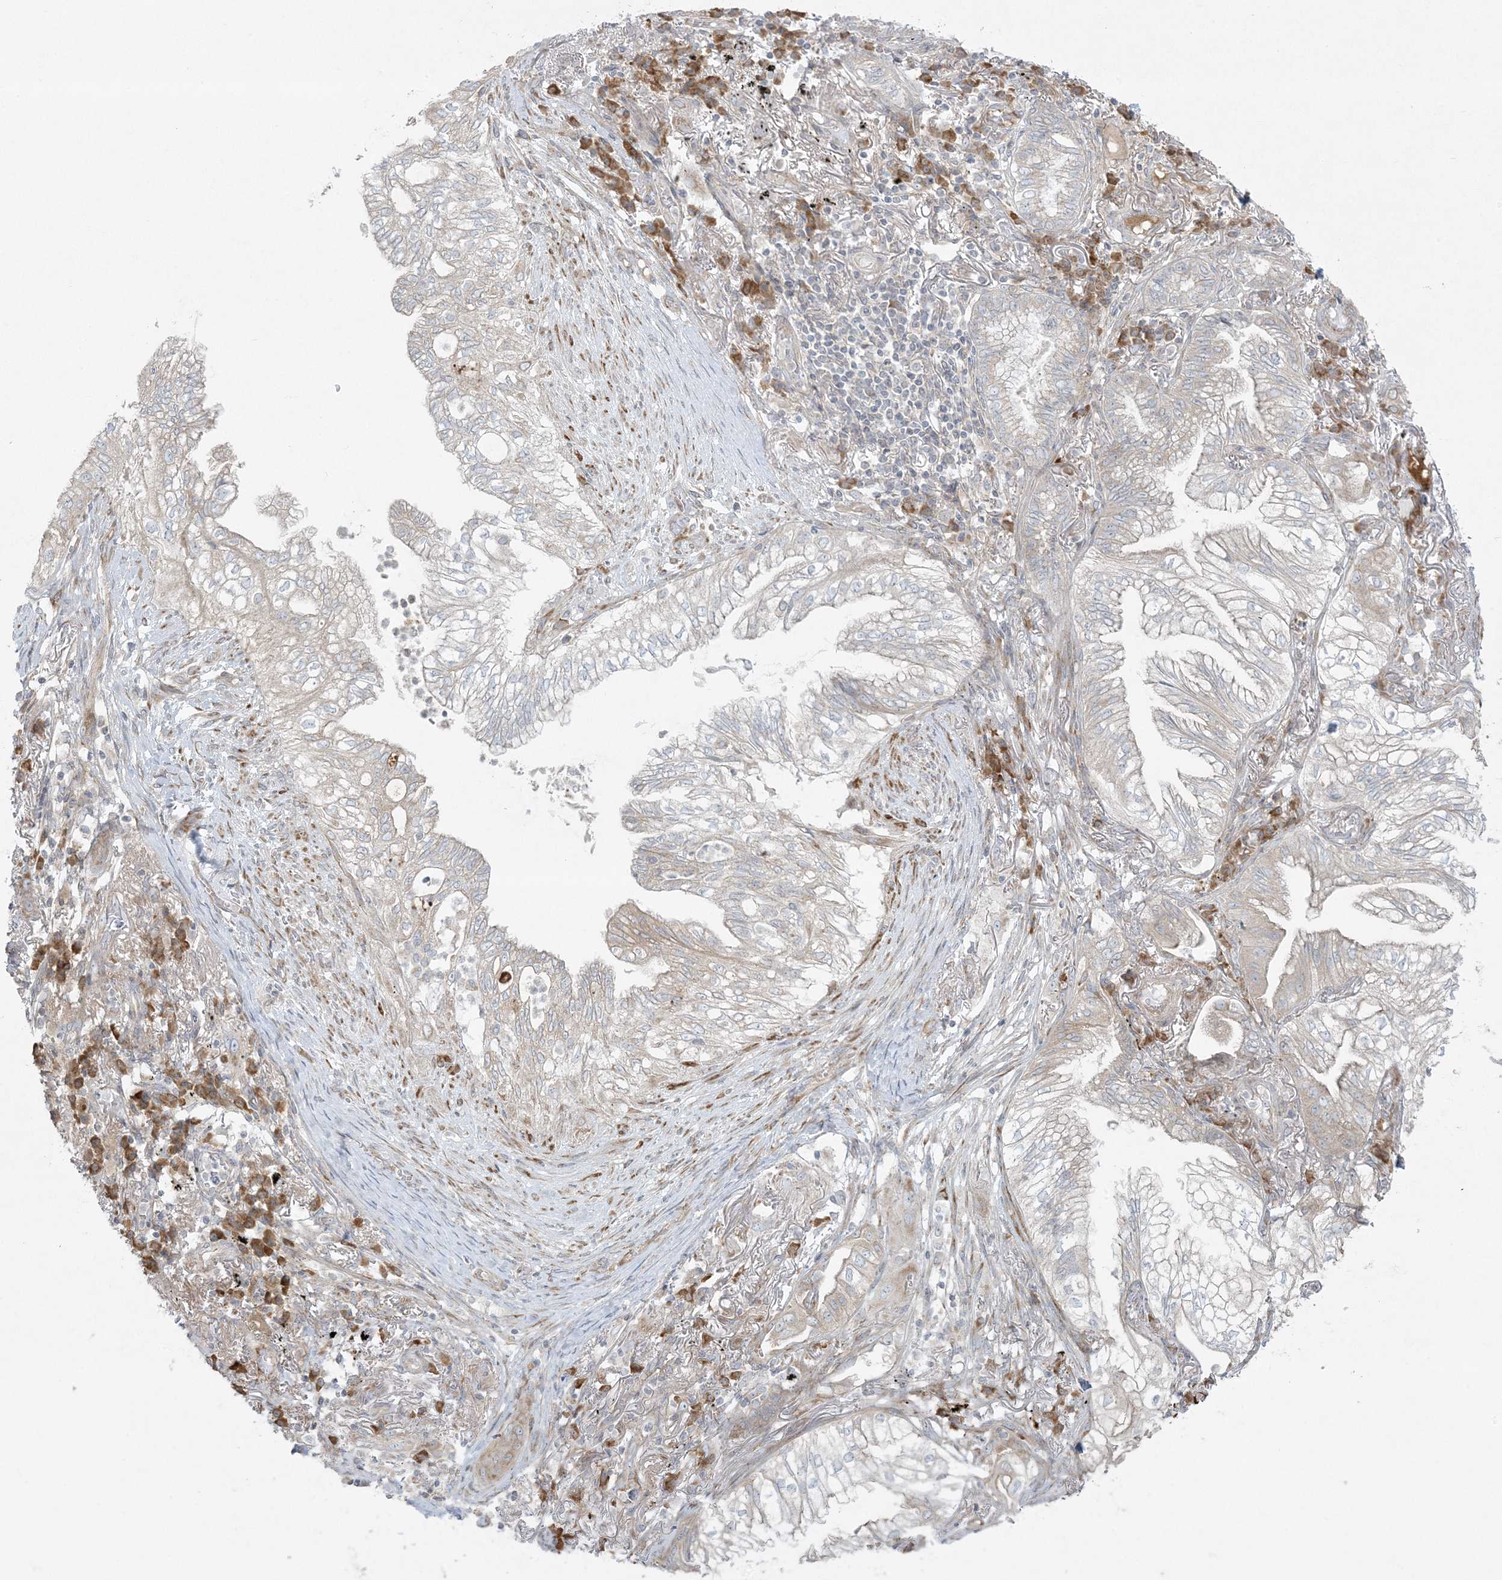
{"staining": {"intensity": "negative", "quantity": "none", "location": "none"}, "tissue": "lung cancer", "cell_type": "Tumor cells", "image_type": "cancer", "snomed": [{"axis": "morphology", "description": "Adenocarcinoma, NOS"}, {"axis": "topography", "description": "Lung"}], "caption": "Tumor cells show no significant protein expression in lung adenocarcinoma.", "gene": "ZNF263", "patient": {"sex": "female", "age": 70}}